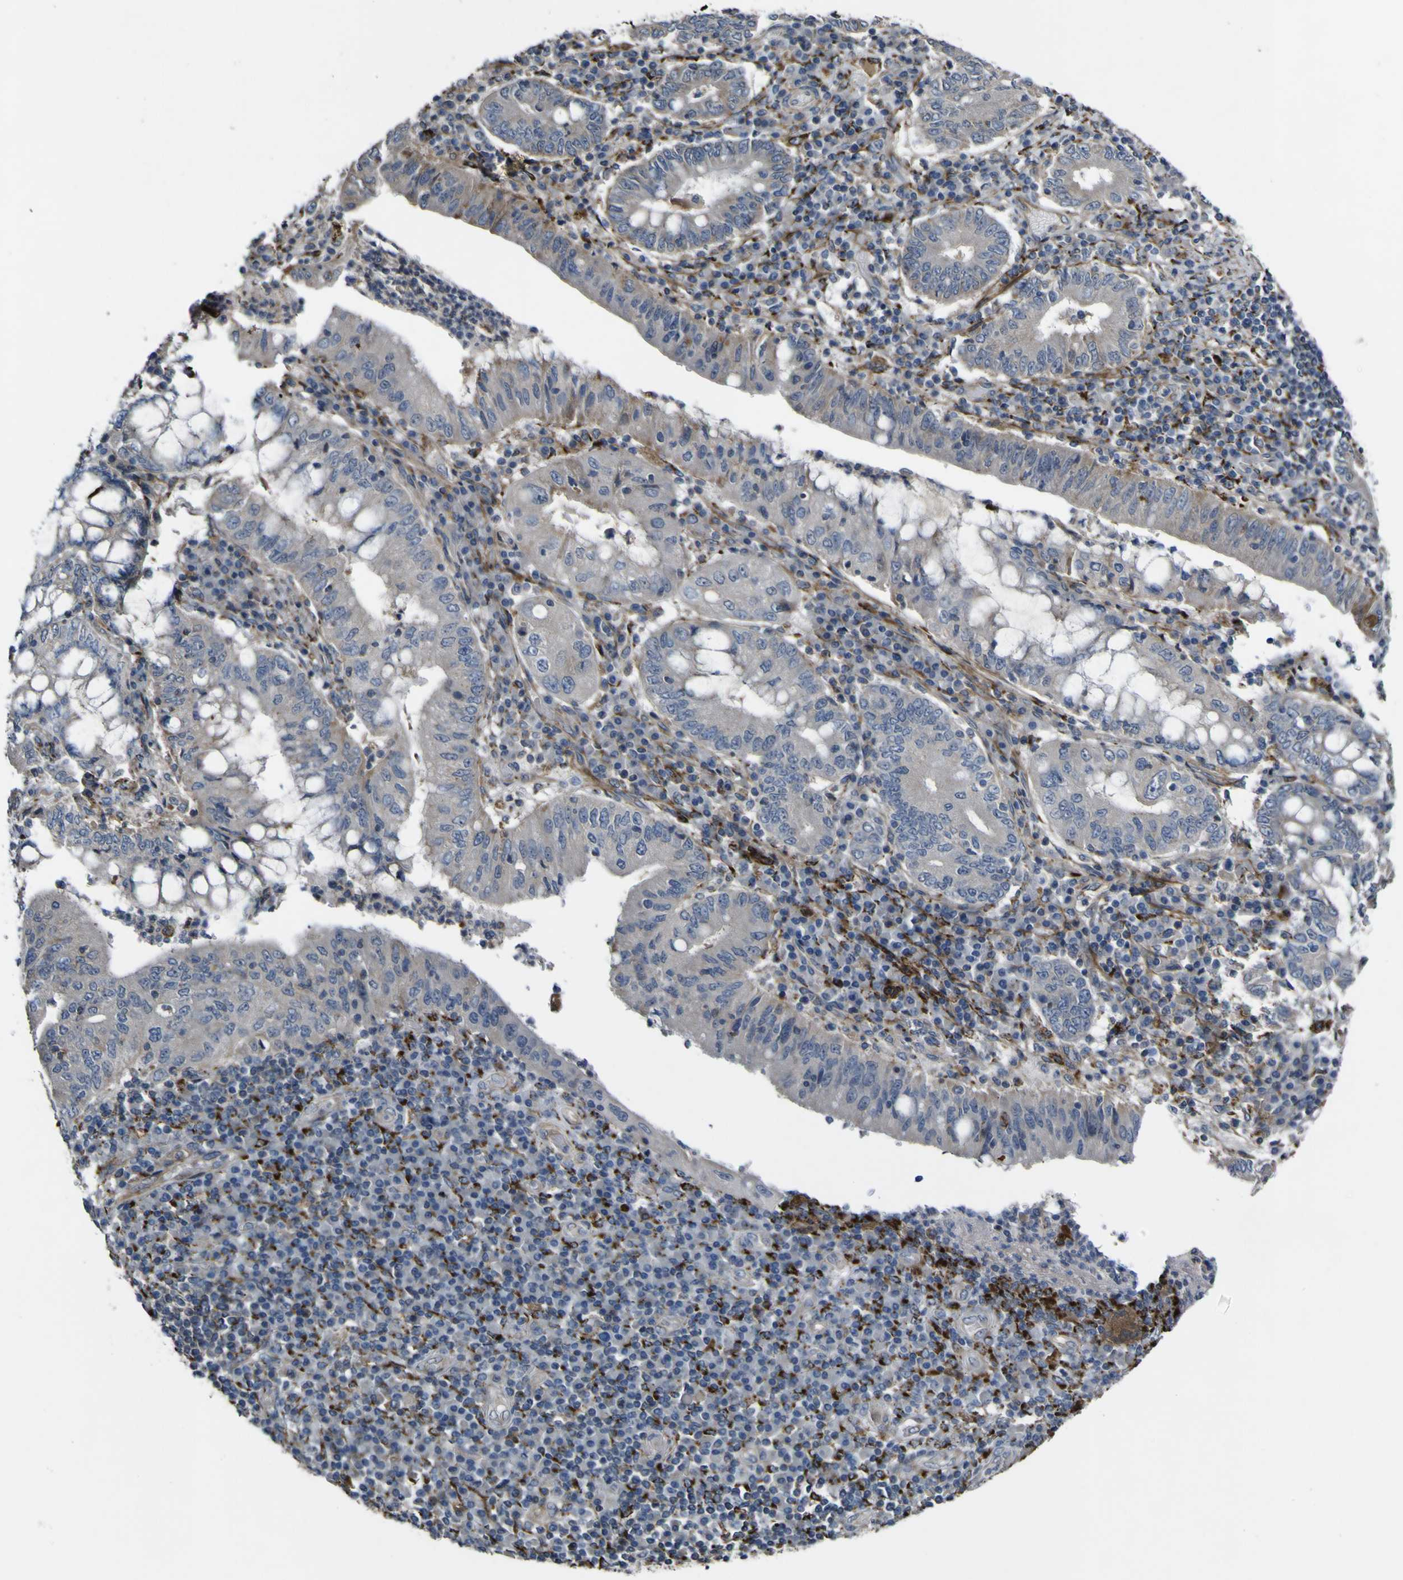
{"staining": {"intensity": "negative", "quantity": "none", "location": "none"}, "tissue": "stomach cancer", "cell_type": "Tumor cells", "image_type": "cancer", "snomed": [{"axis": "morphology", "description": "Normal tissue, NOS"}, {"axis": "morphology", "description": "Adenocarcinoma, NOS"}, {"axis": "topography", "description": "Esophagus"}, {"axis": "topography", "description": "Stomach, upper"}, {"axis": "topography", "description": "Peripheral nerve tissue"}], "caption": "A high-resolution image shows immunohistochemistry (IHC) staining of stomach adenocarcinoma, which reveals no significant staining in tumor cells.", "gene": "GPLD1", "patient": {"sex": "male", "age": 62}}